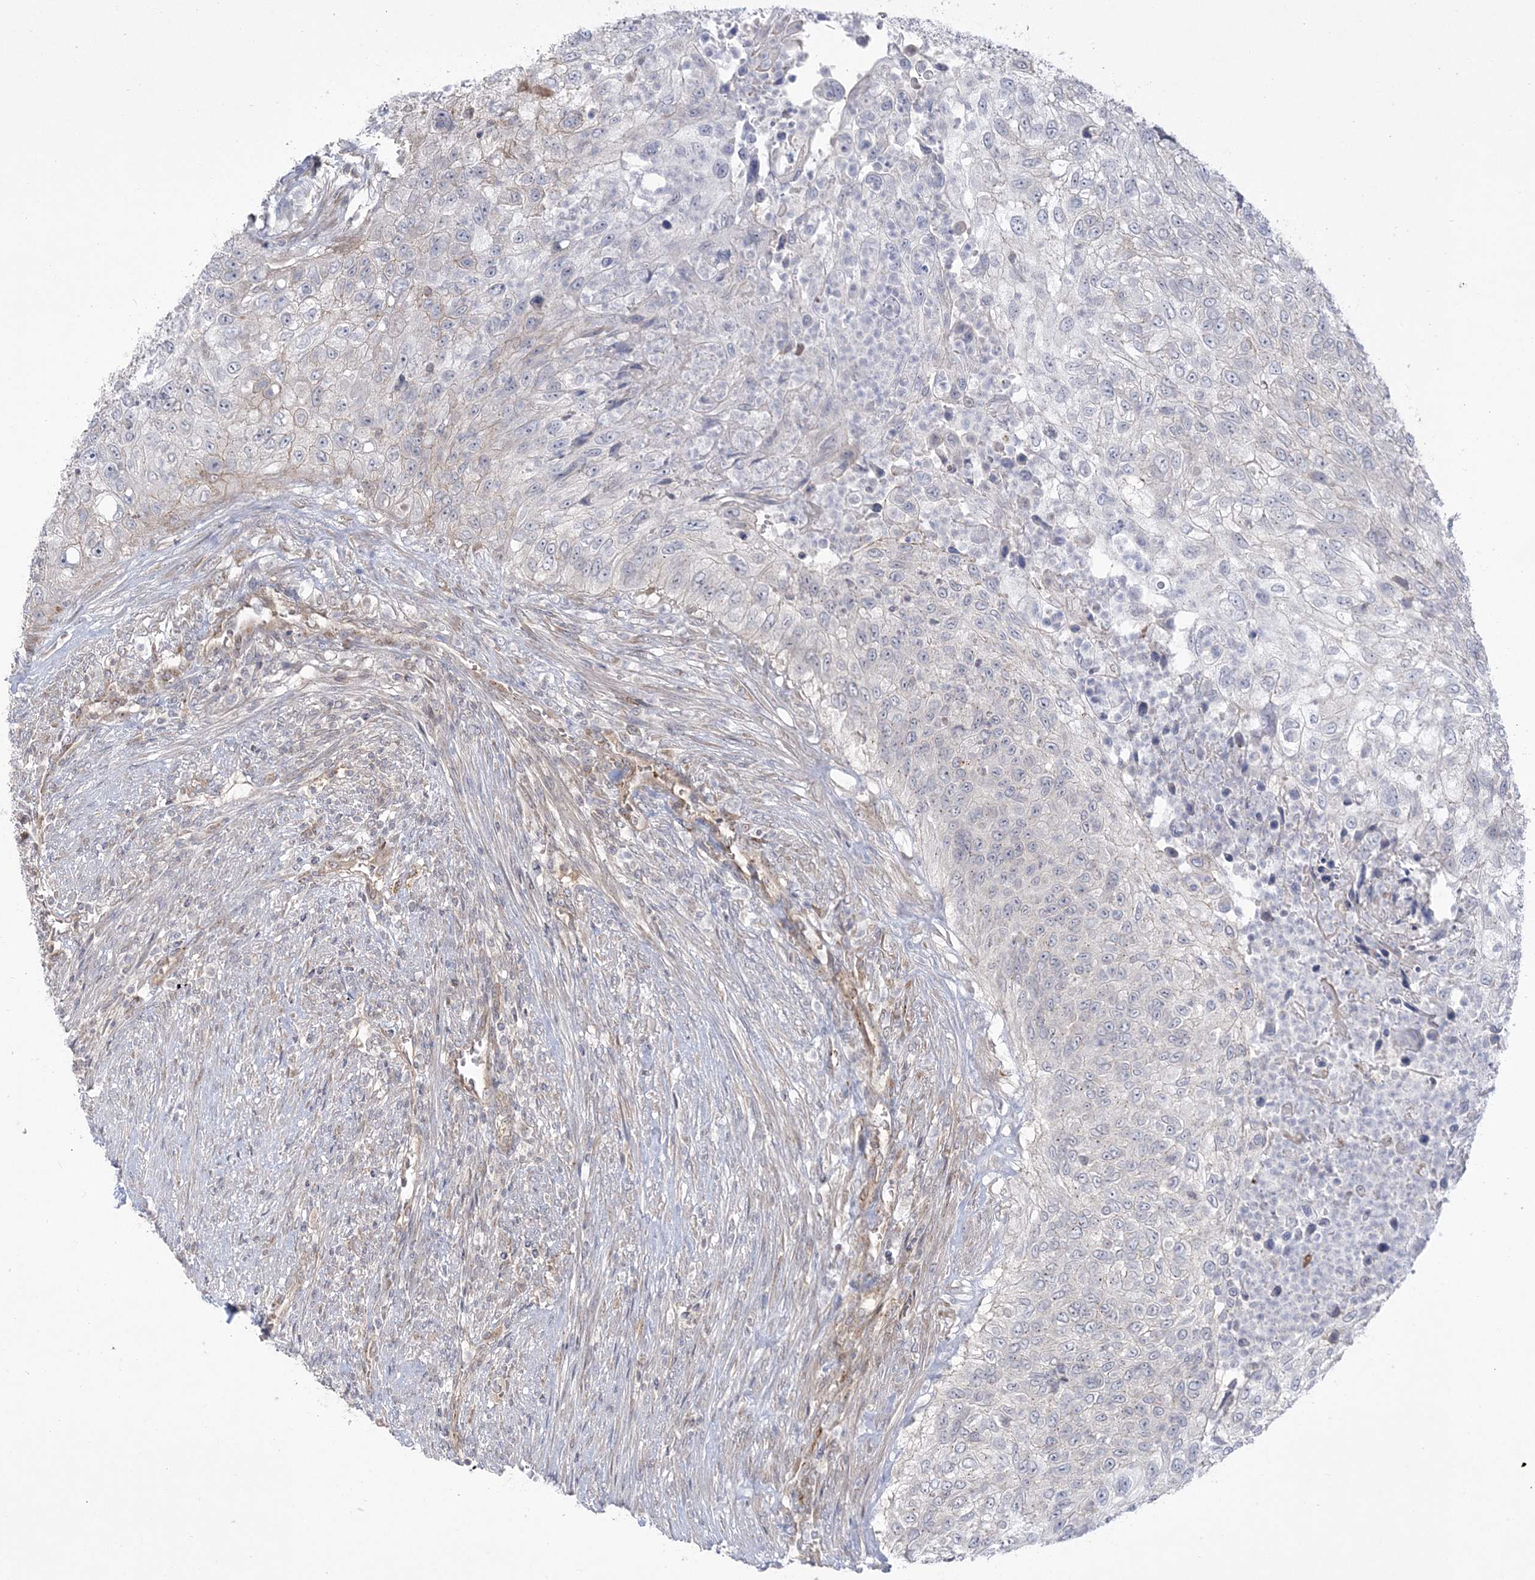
{"staining": {"intensity": "negative", "quantity": "none", "location": "none"}, "tissue": "urothelial cancer", "cell_type": "Tumor cells", "image_type": "cancer", "snomed": [{"axis": "morphology", "description": "Urothelial carcinoma, High grade"}, {"axis": "topography", "description": "Urinary bladder"}], "caption": "There is no significant expression in tumor cells of urothelial cancer. (DAB IHC visualized using brightfield microscopy, high magnification).", "gene": "ADAMTS12", "patient": {"sex": "female", "age": 60}}